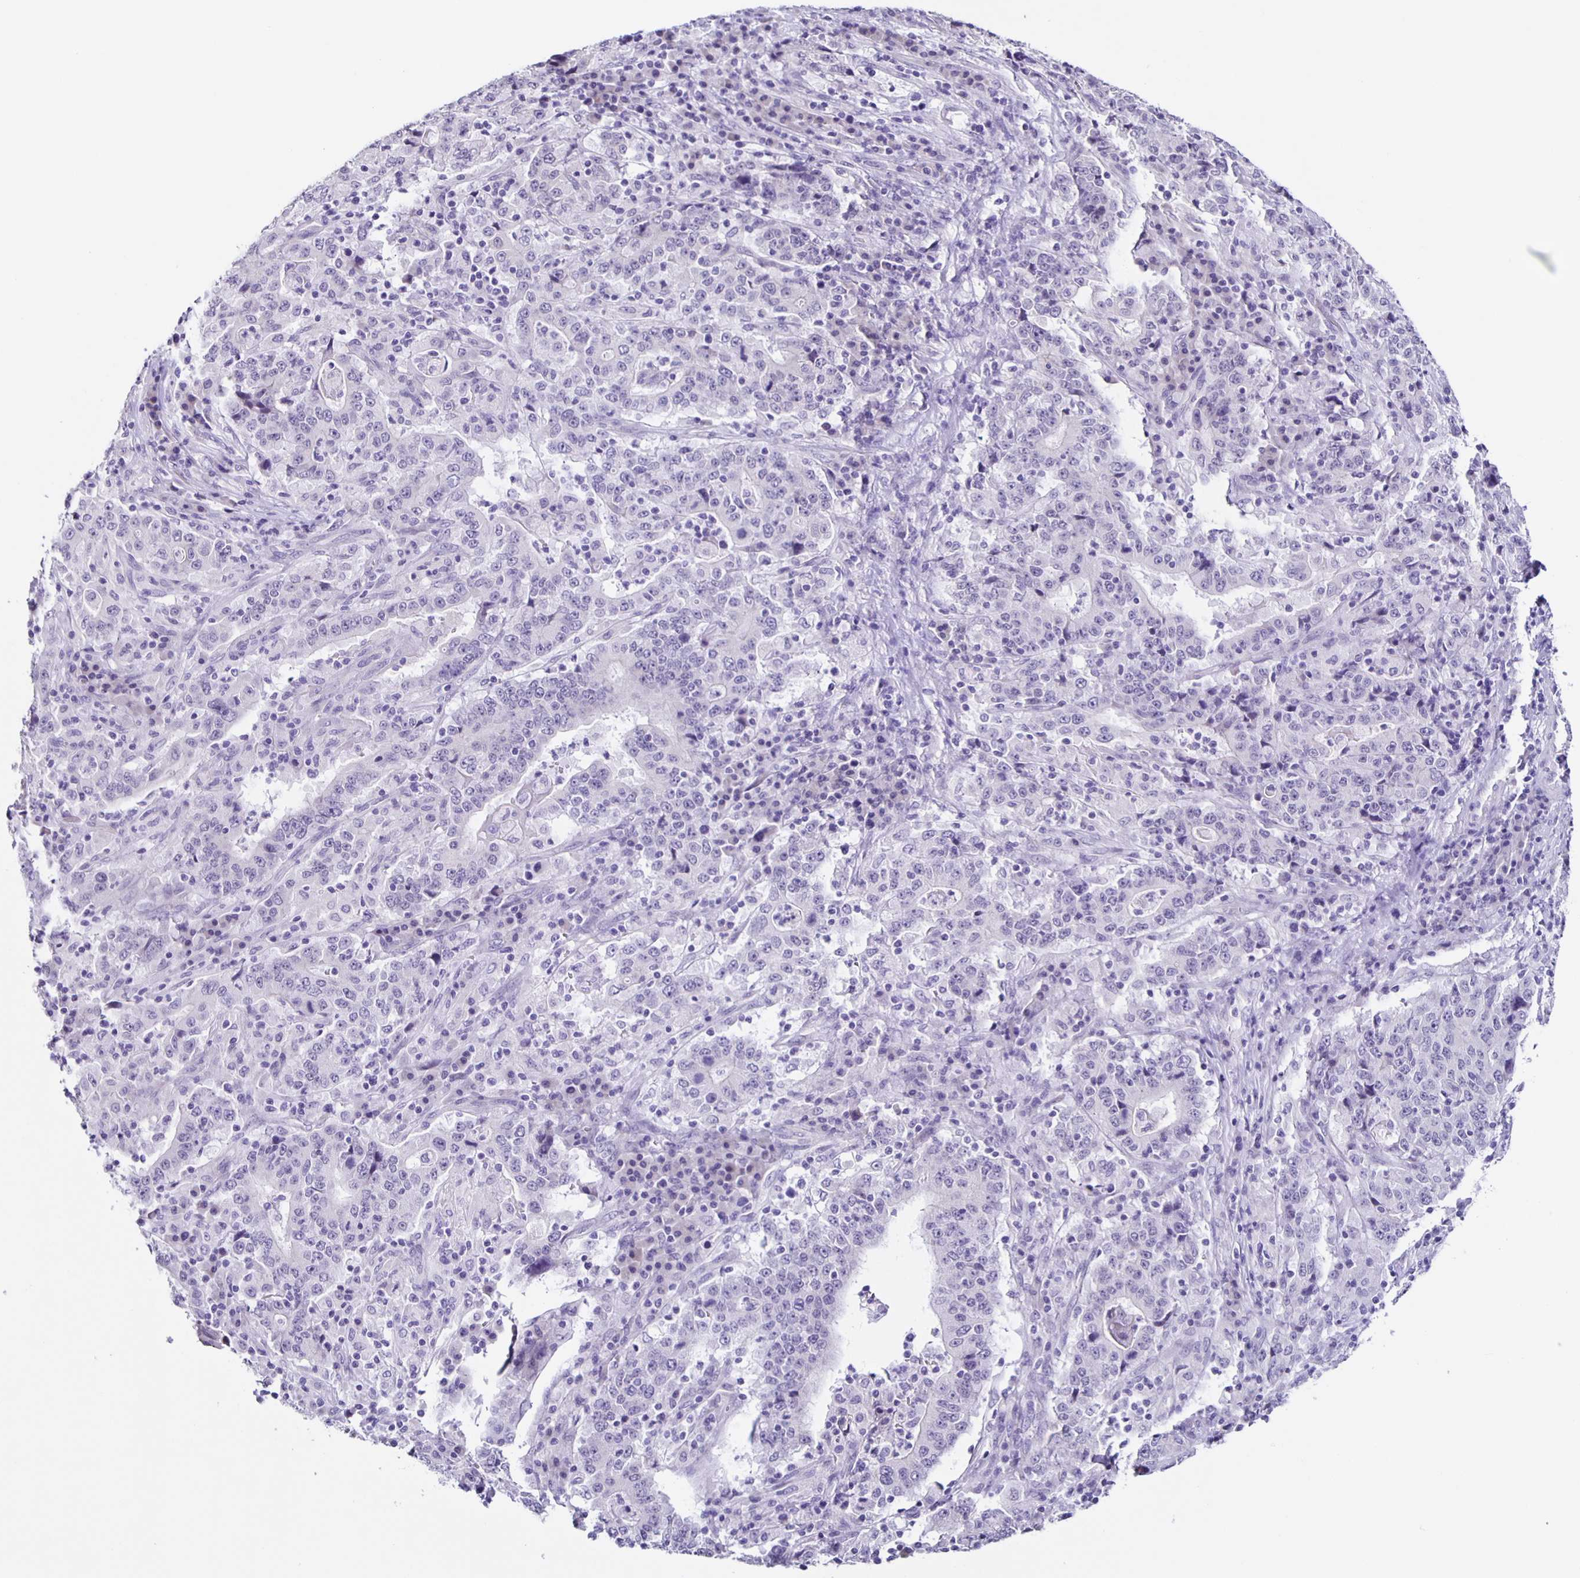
{"staining": {"intensity": "negative", "quantity": "none", "location": "none"}, "tissue": "stomach cancer", "cell_type": "Tumor cells", "image_type": "cancer", "snomed": [{"axis": "morphology", "description": "Normal tissue, NOS"}, {"axis": "morphology", "description": "Adenocarcinoma, NOS"}, {"axis": "topography", "description": "Stomach, upper"}, {"axis": "topography", "description": "Stomach"}], "caption": "This is a histopathology image of immunohistochemistry staining of adenocarcinoma (stomach), which shows no positivity in tumor cells.", "gene": "SLC12A3", "patient": {"sex": "male", "age": 59}}